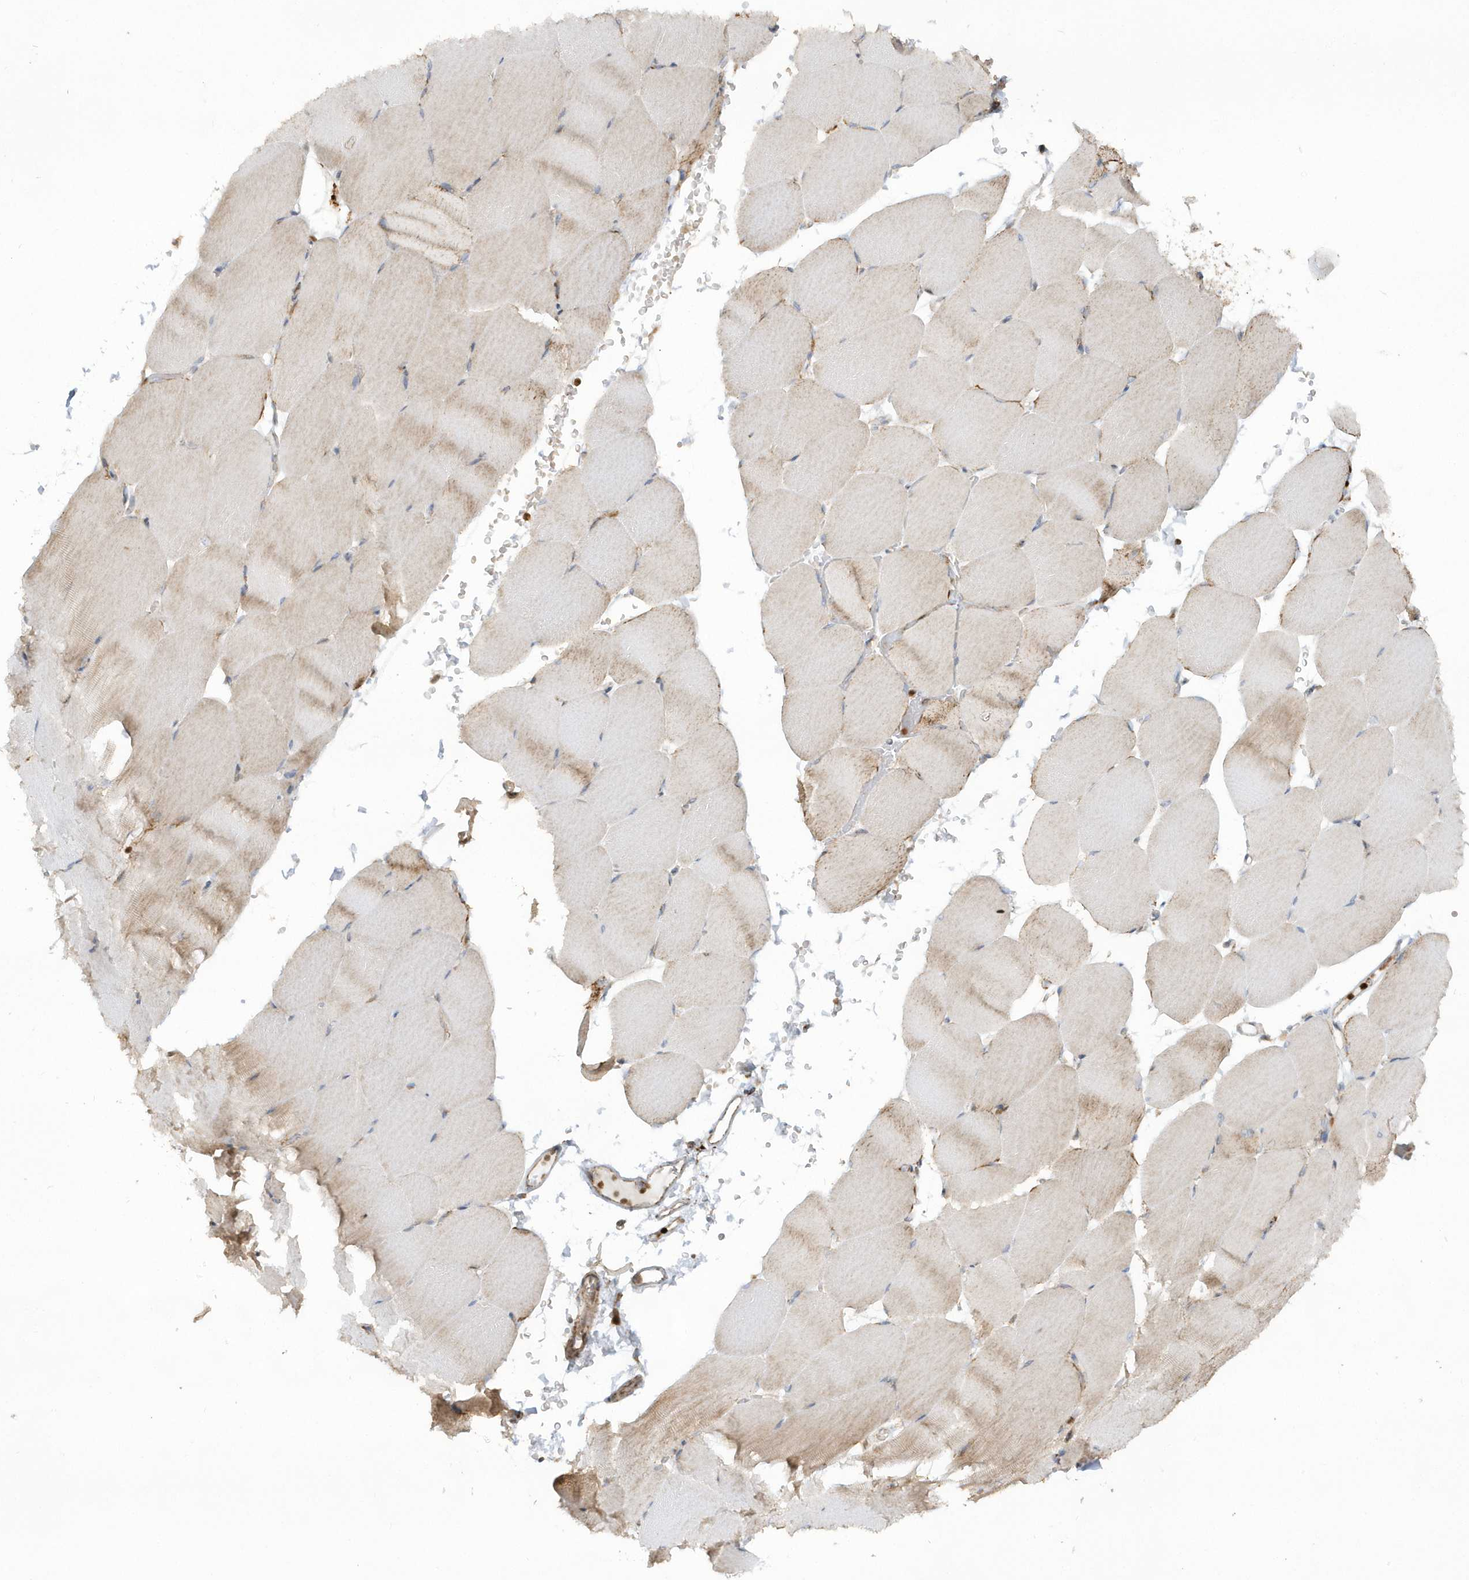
{"staining": {"intensity": "weak", "quantity": "<25%", "location": "cytoplasmic/membranous"}, "tissue": "skeletal muscle", "cell_type": "Myocytes", "image_type": "normal", "snomed": [{"axis": "morphology", "description": "Normal tissue, NOS"}, {"axis": "topography", "description": "Skeletal muscle"}, {"axis": "topography", "description": "Parathyroid gland"}], "caption": "A photomicrograph of skeletal muscle stained for a protein shows no brown staining in myocytes.", "gene": "SH3BP2", "patient": {"sex": "female", "age": 37}}